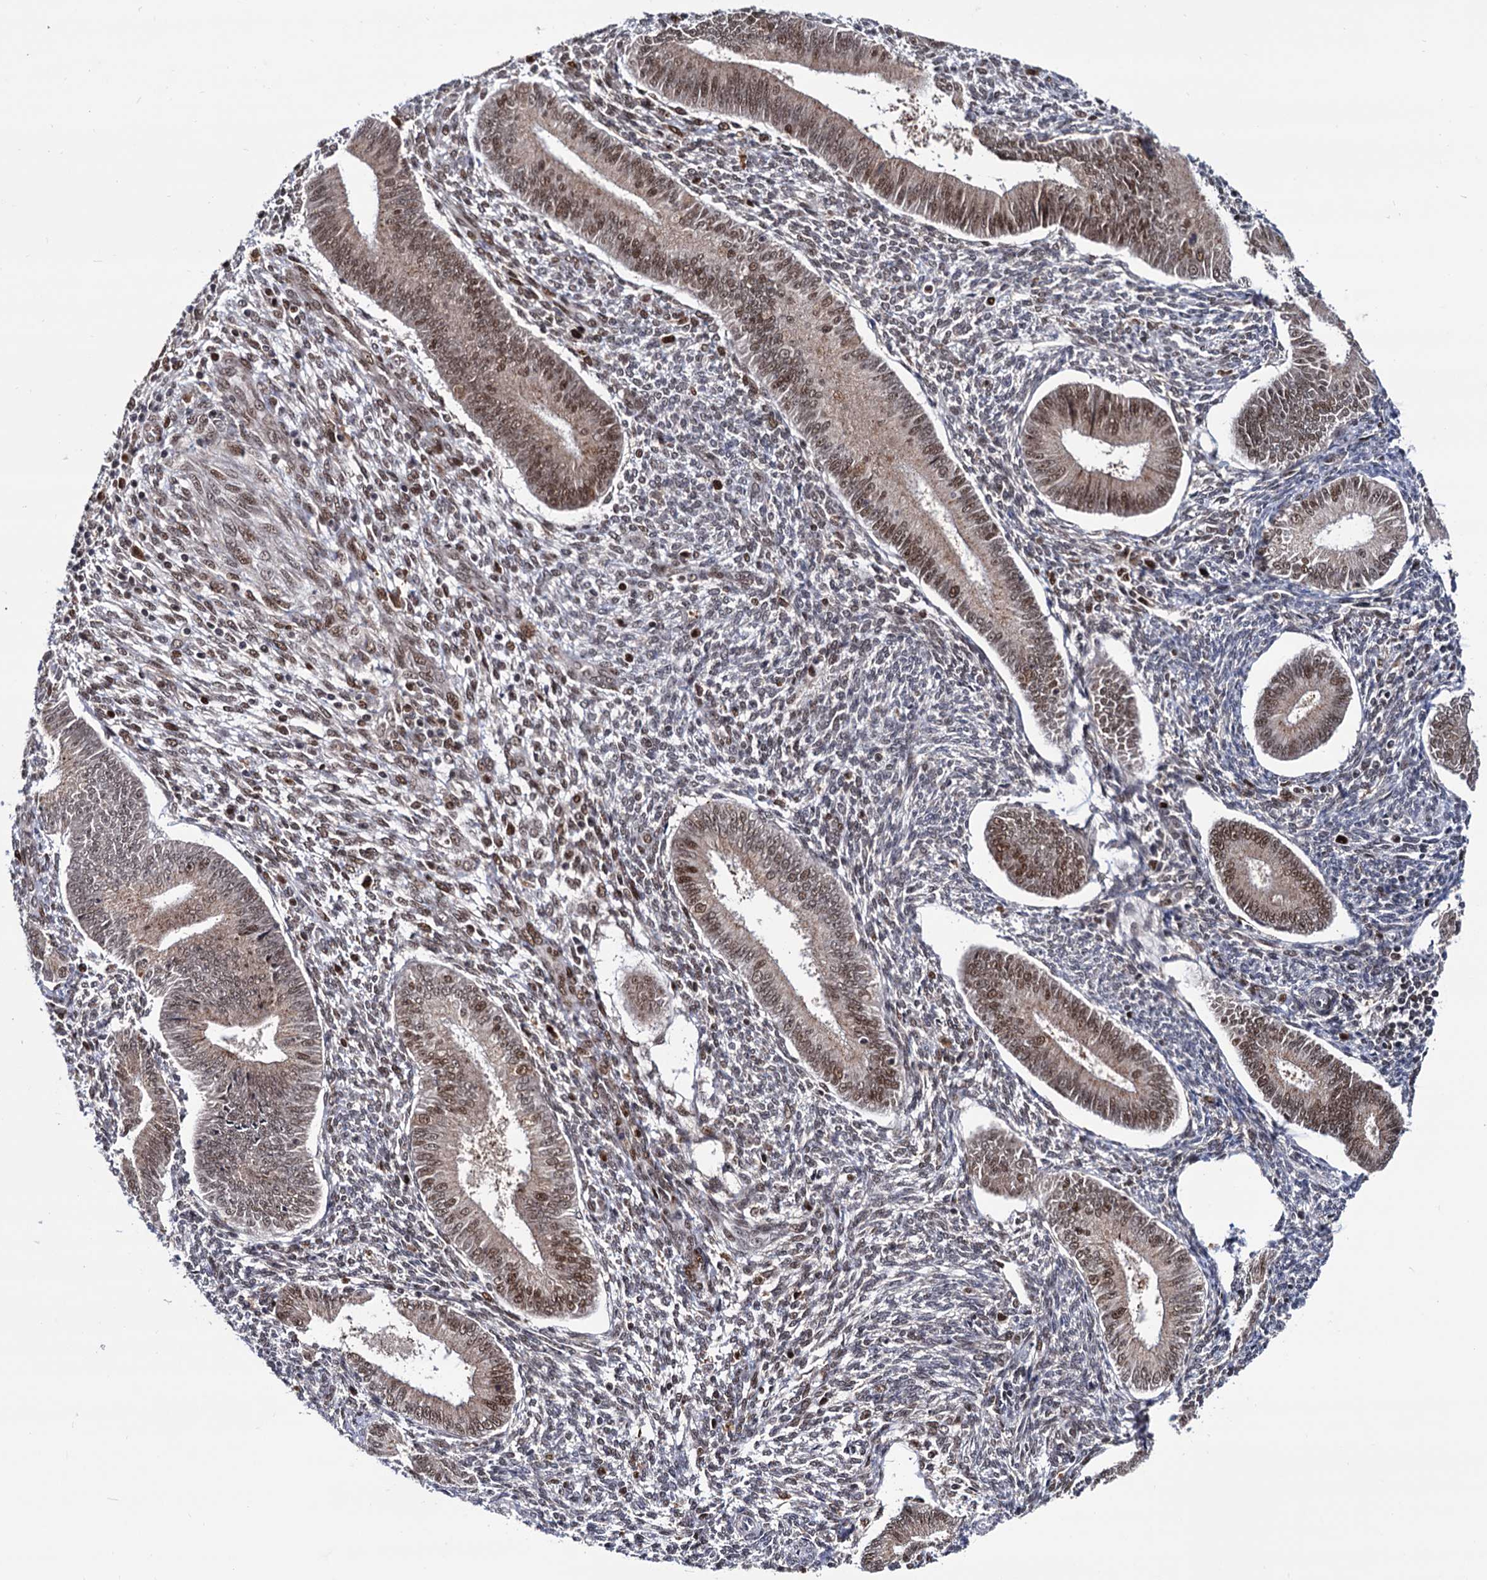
{"staining": {"intensity": "weak", "quantity": "<25%", "location": "nuclear"}, "tissue": "endometrium", "cell_type": "Cells in endometrial stroma", "image_type": "normal", "snomed": [{"axis": "morphology", "description": "Normal tissue, NOS"}, {"axis": "topography", "description": "Uterus"}, {"axis": "topography", "description": "Endometrium"}], "caption": "IHC micrograph of benign human endometrium stained for a protein (brown), which exhibits no positivity in cells in endometrial stroma. (IHC, brightfield microscopy, high magnification).", "gene": "RNASEH2B", "patient": {"sex": "female", "age": 48}}